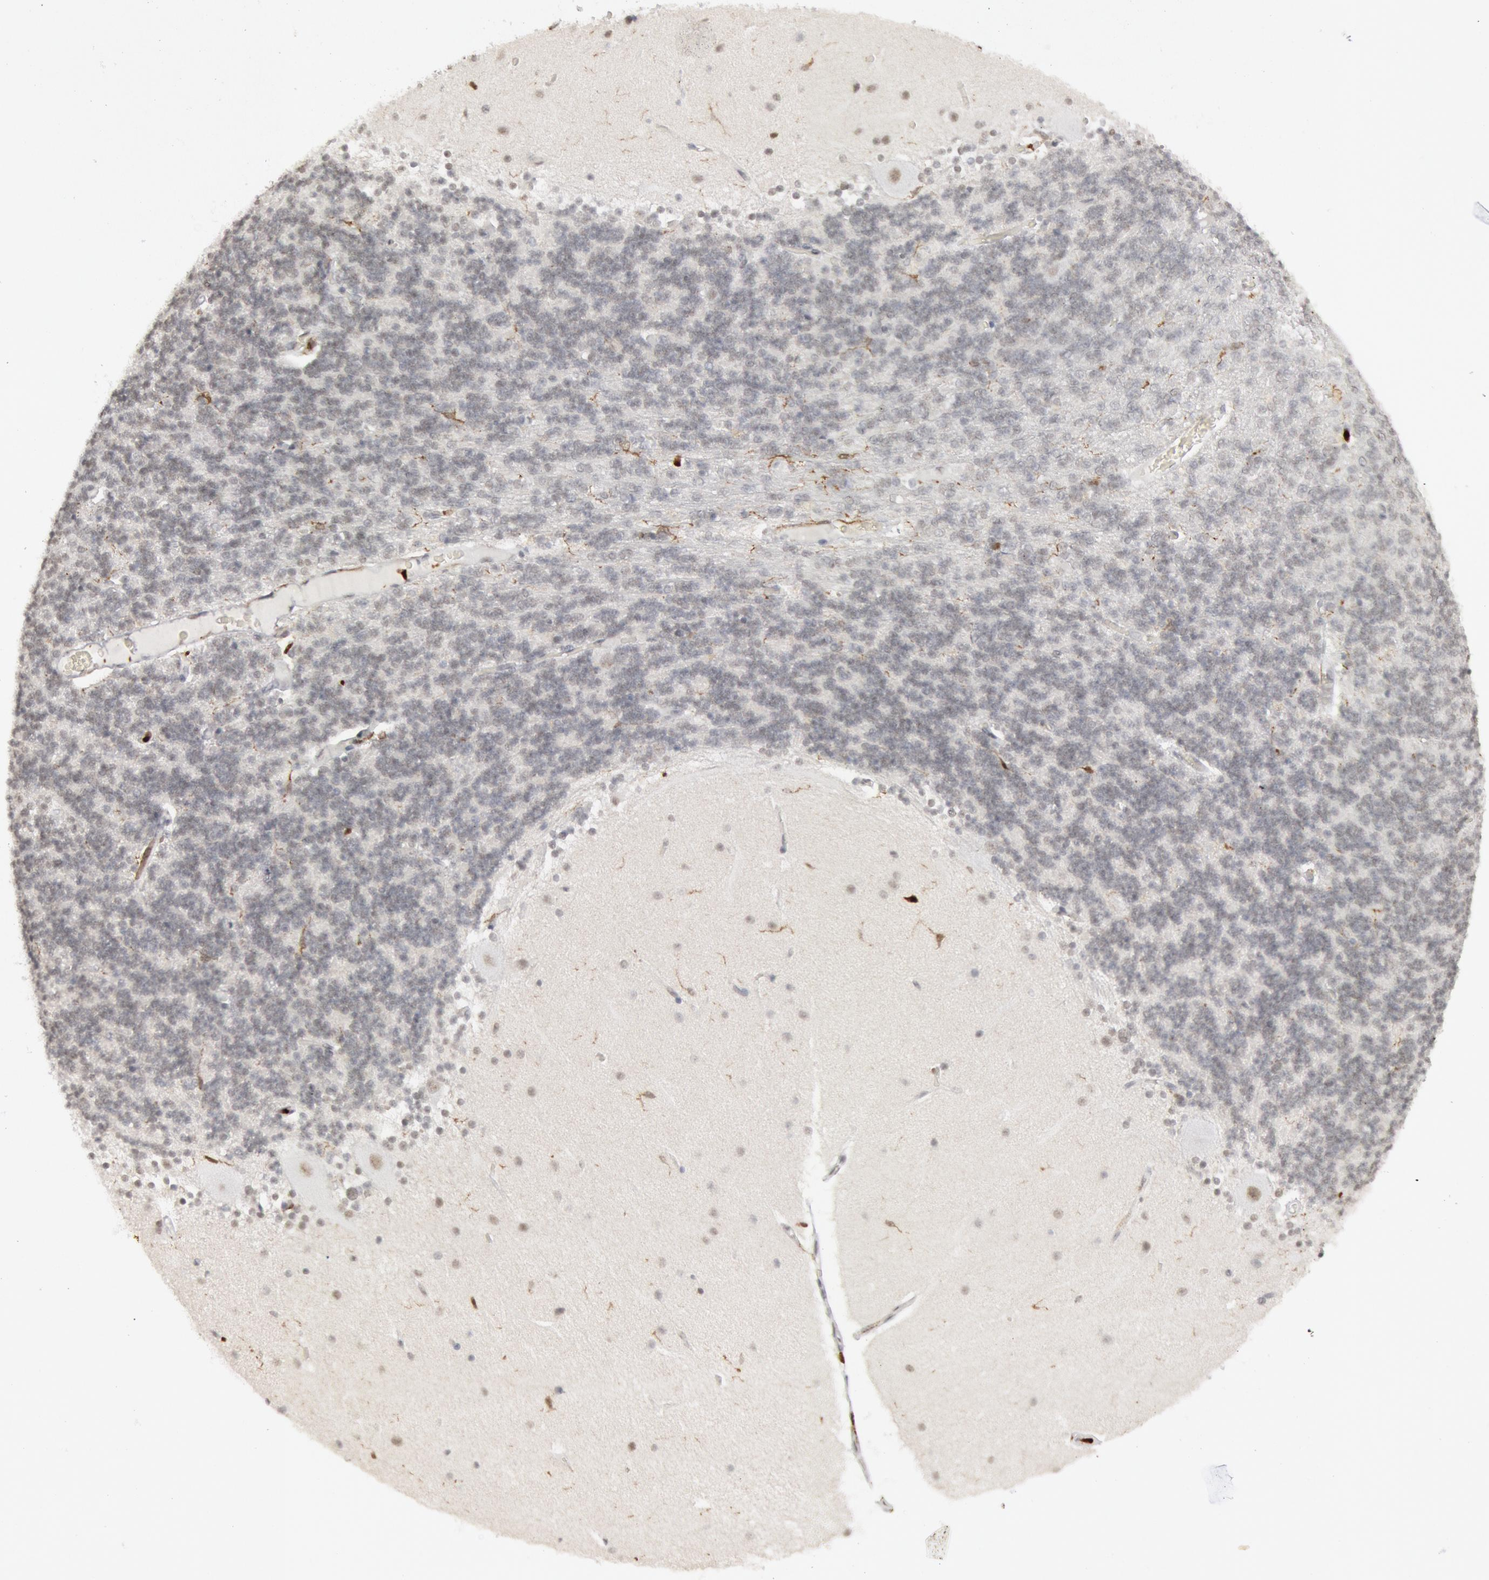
{"staining": {"intensity": "negative", "quantity": "none", "location": "none"}, "tissue": "cerebellum", "cell_type": "Cells in granular layer", "image_type": "normal", "snomed": [{"axis": "morphology", "description": "Normal tissue, NOS"}, {"axis": "topography", "description": "Cerebellum"}], "caption": "Immunohistochemistry of benign cerebellum shows no staining in cells in granular layer.", "gene": "PTPN6", "patient": {"sex": "female", "age": 54}}